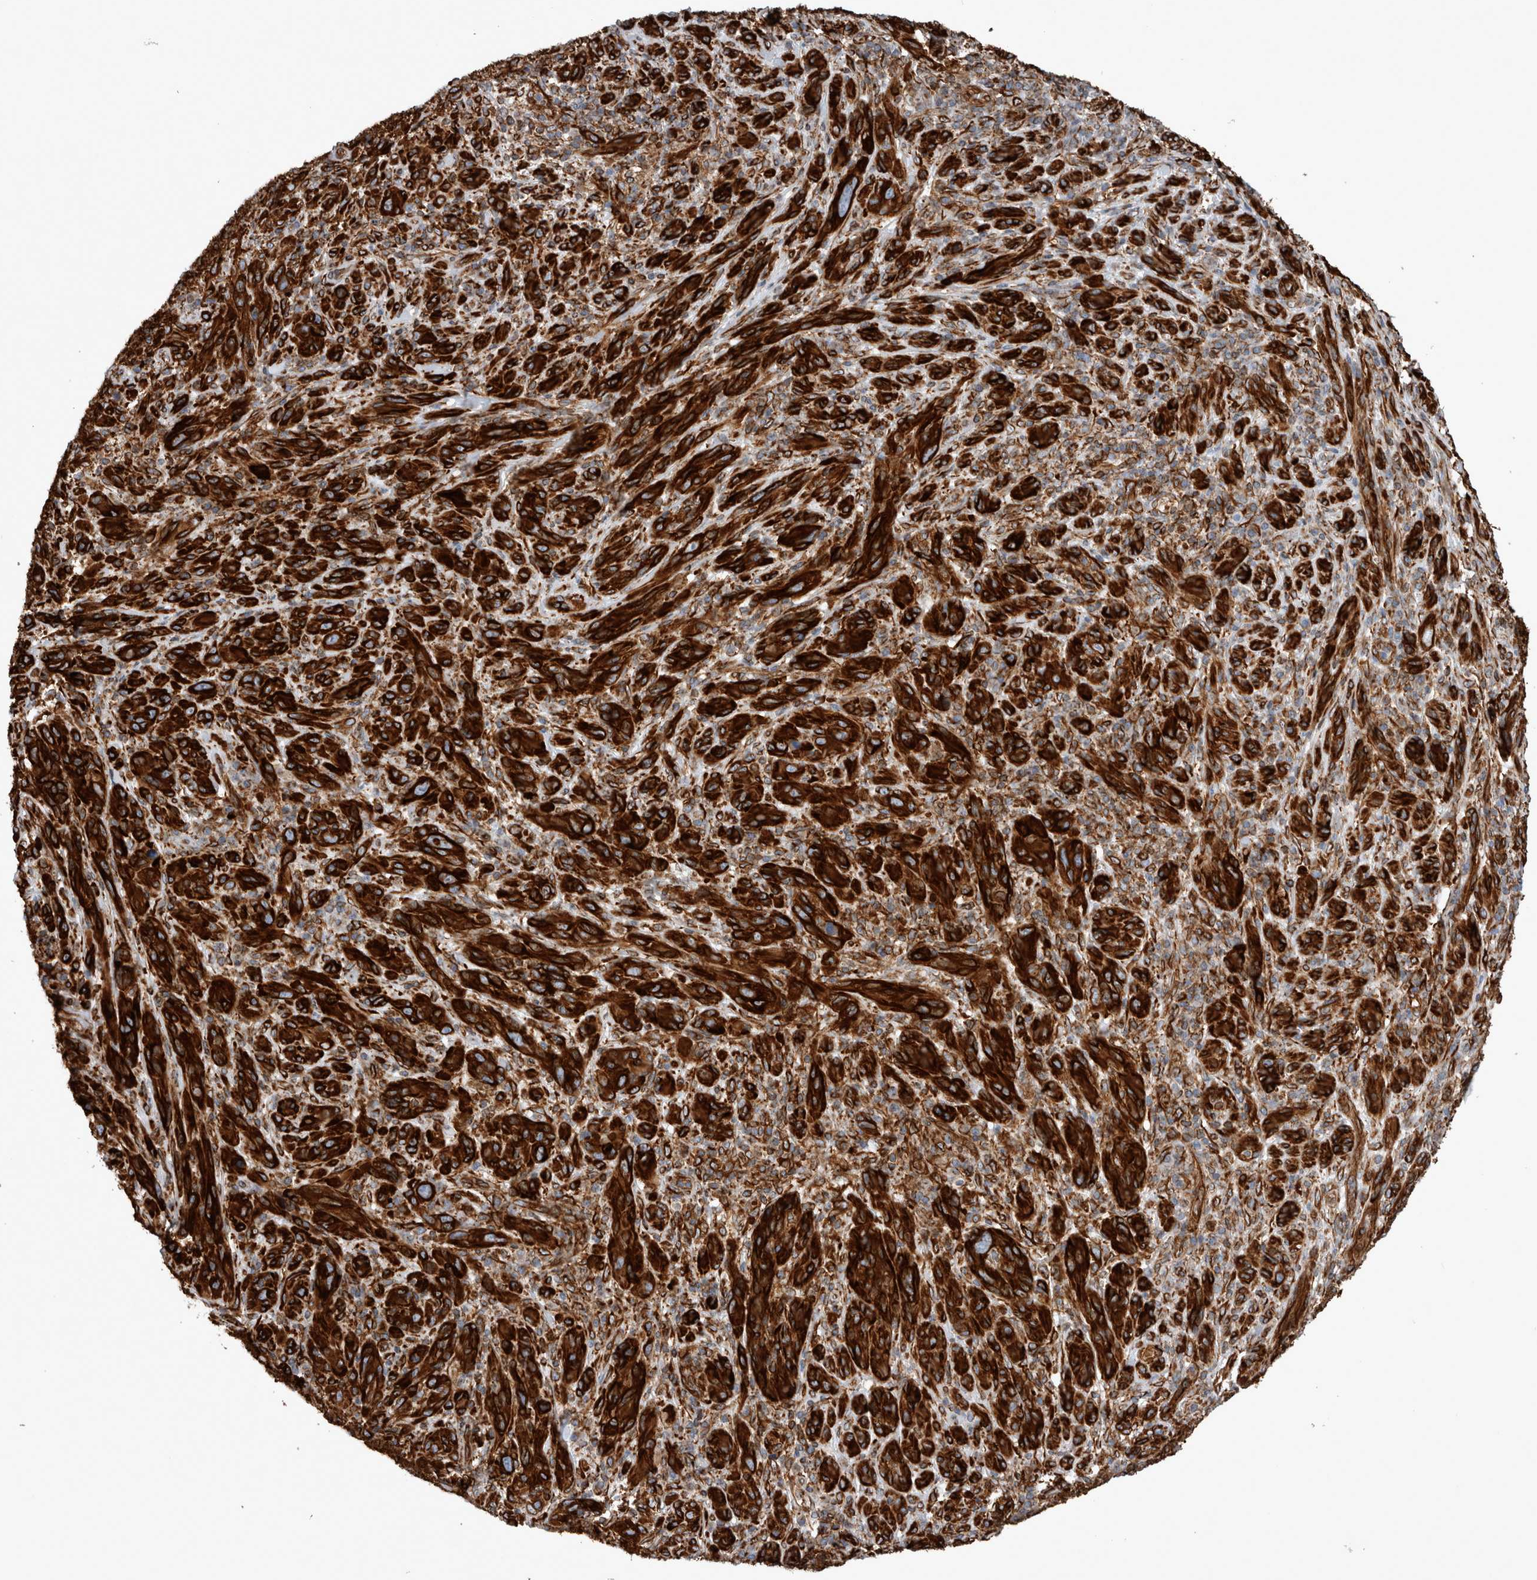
{"staining": {"intensity": "strong", "quantity": ">75%", "location": "cytoplasmic/membranous"}, "tissue": "melanoma", "cell_type": "Tumor cells", "image_type": "cancer", "snomed": [{"axis": "morphology", "description": "Malignant melanoma, NOS"}, {"axis": "topography", "description": "Skin of head"}], "caption": "A high amount of strong cytoplasmic/membranous expression is appreciated in approximately >75% of tumor cells in melanoma tissue.", "gene": "PLEC", "patient": {"sex": "male", "age": 96}}